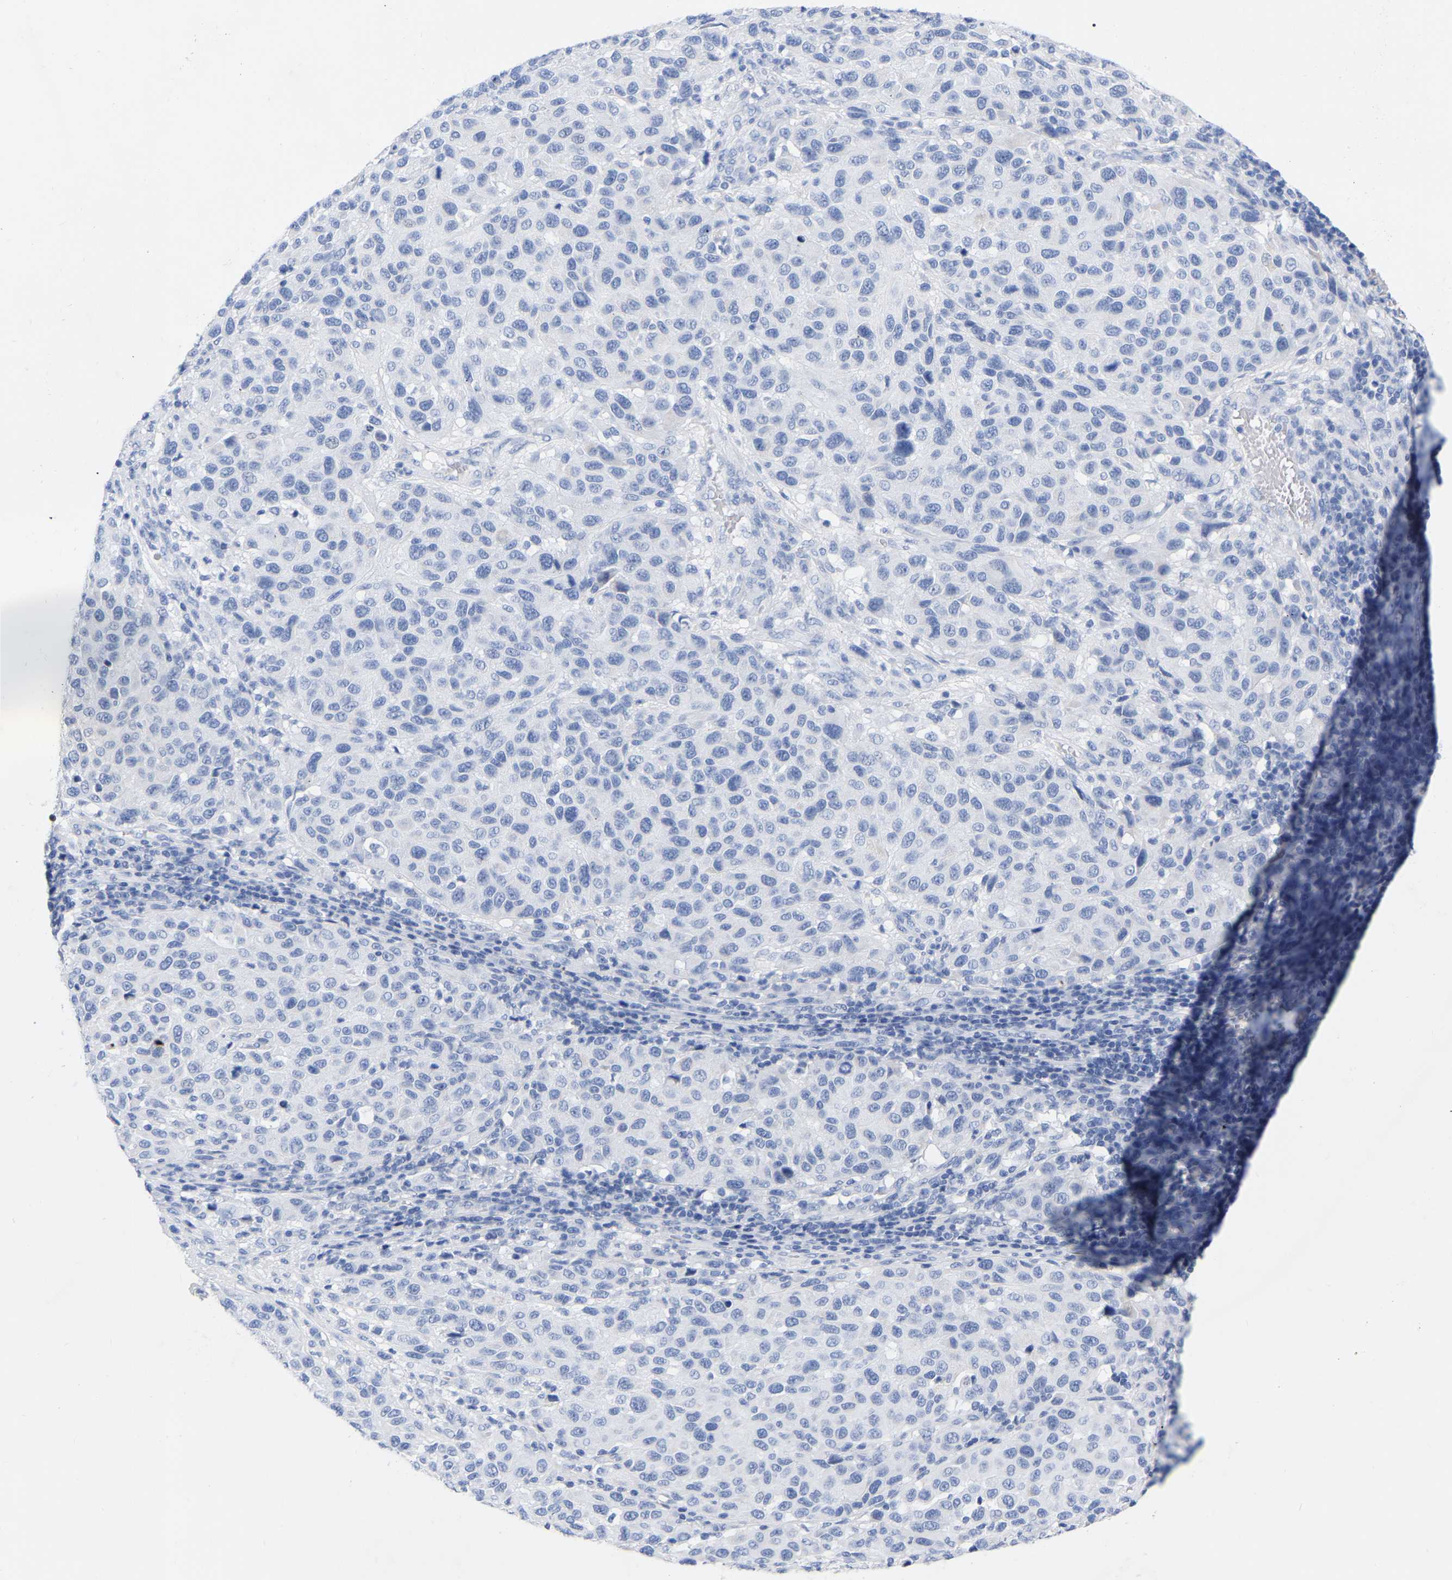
{"staining": {"intensity": "negative", "quantity": "none", "location": "none"}, "tissue": "melanoma", "cell_type": "Tumor cells", "image_type": "cancer", "snomed": [{"axis": "morphology", "description": "Malignant melanoma, Metastatic site"}, {"axis": "topography", "description": "Lymph node"}], "caption": "The photomicrograph reveals no staining of tumor cells in melanoma. (DAB IHC visualized using brightfield microscopy, high magnification).", "gene": "ZNF629", "patient": {"sex": "male", "age": 61}}